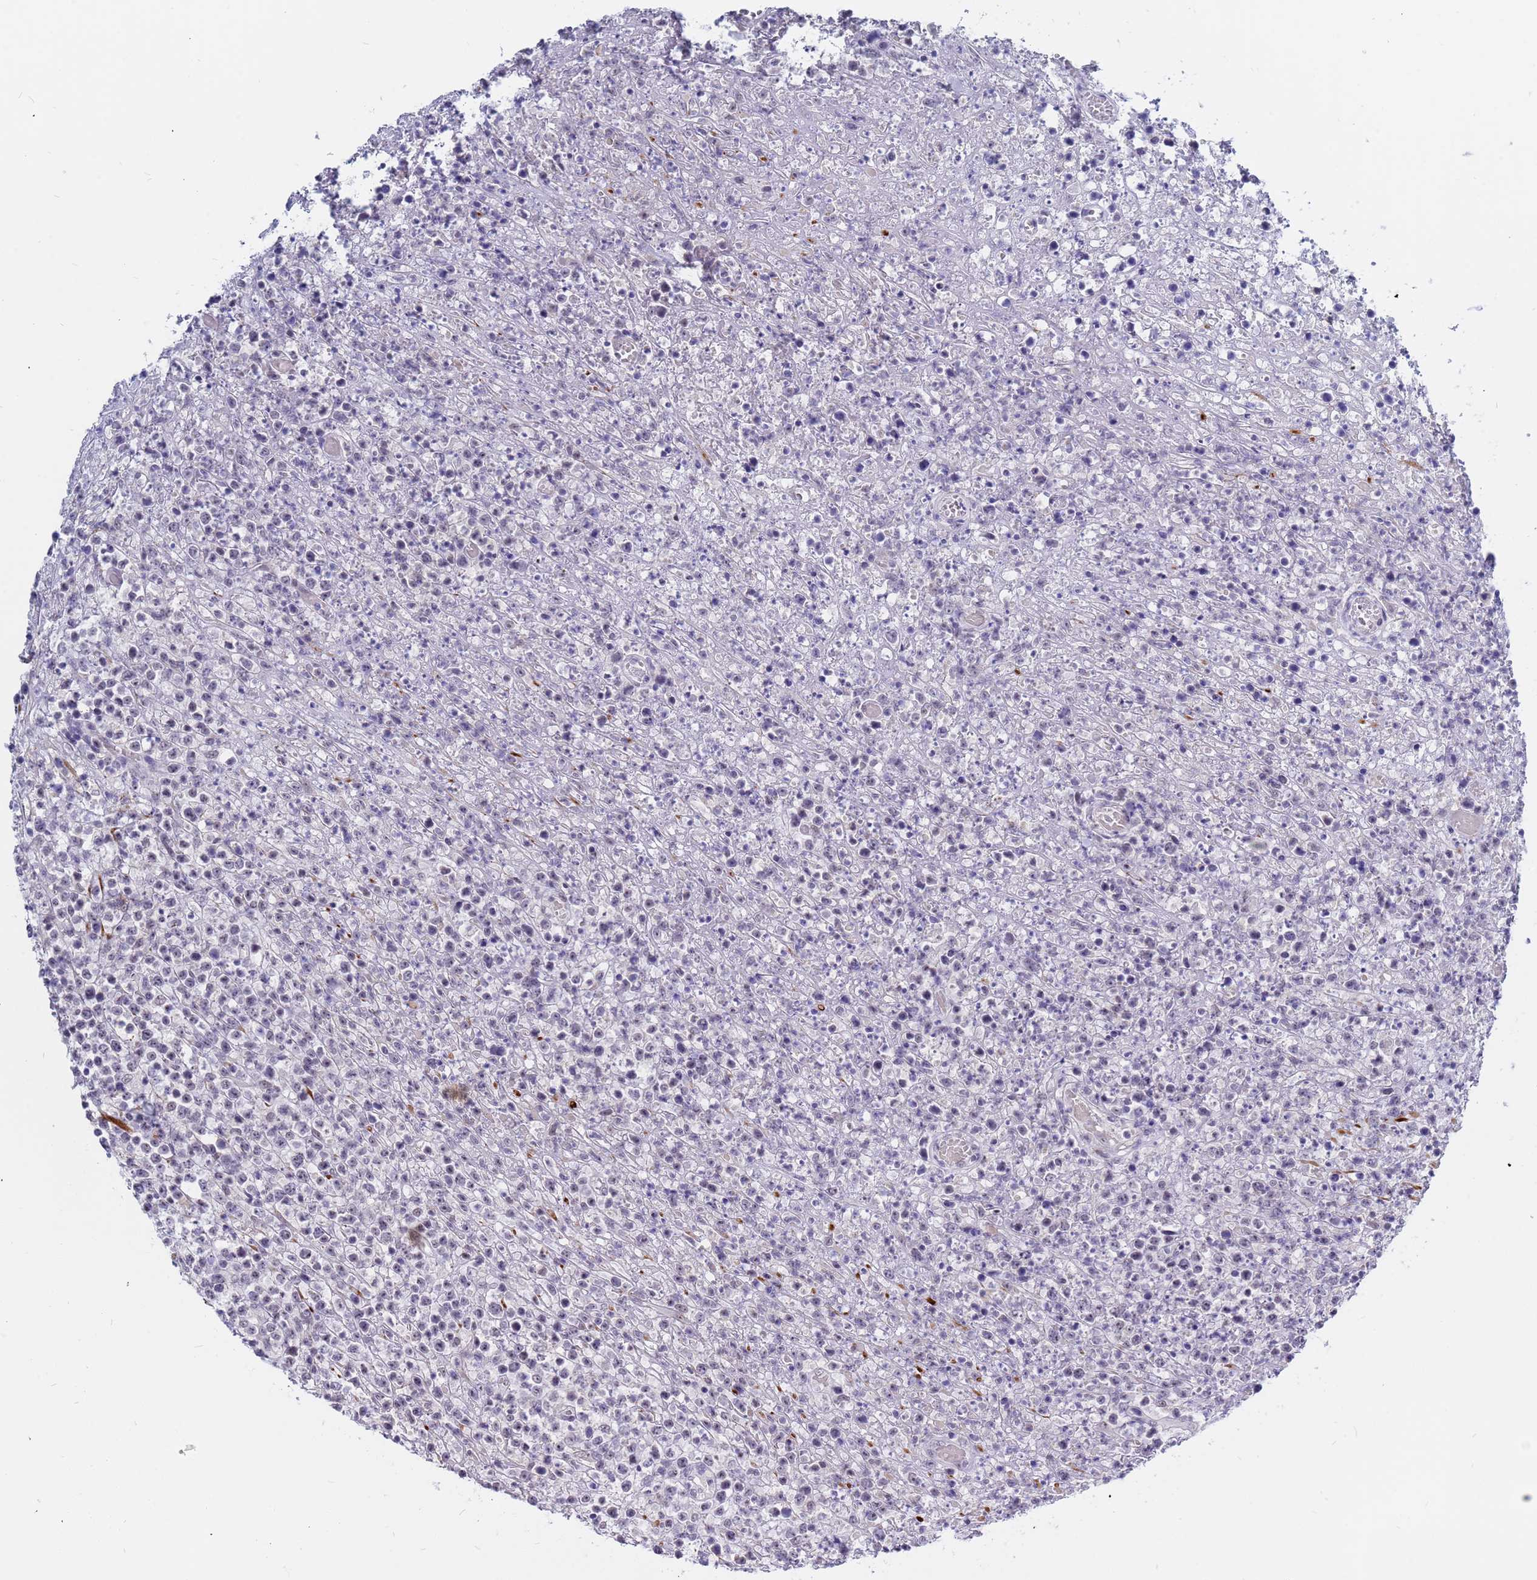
{"staining": {"intensity": "negative", "quantity": "none", "location": "none"}, "tissue": "lymphoma", "cell_type": "Tumor cells", "image_type": "cancer", "snomed": [{"axis": "morphology", "description": "Malignant lymphoma, non-Hodgkin's type, High grade"}, {"axis": "topography", "description": "Colon"}], "caption": "A high-resolution histopathology image shows IHC staining of malignant lymphoma, non-Hodgkin's type (high-grade), which reveals no significant staining in tumor cells. (DAB (3,3'-diaminobenzidine) immunohistochemistry (IHC), high magnification).", "gene": "CXorf65", "patient": {"sex": "female", "age": 53}}